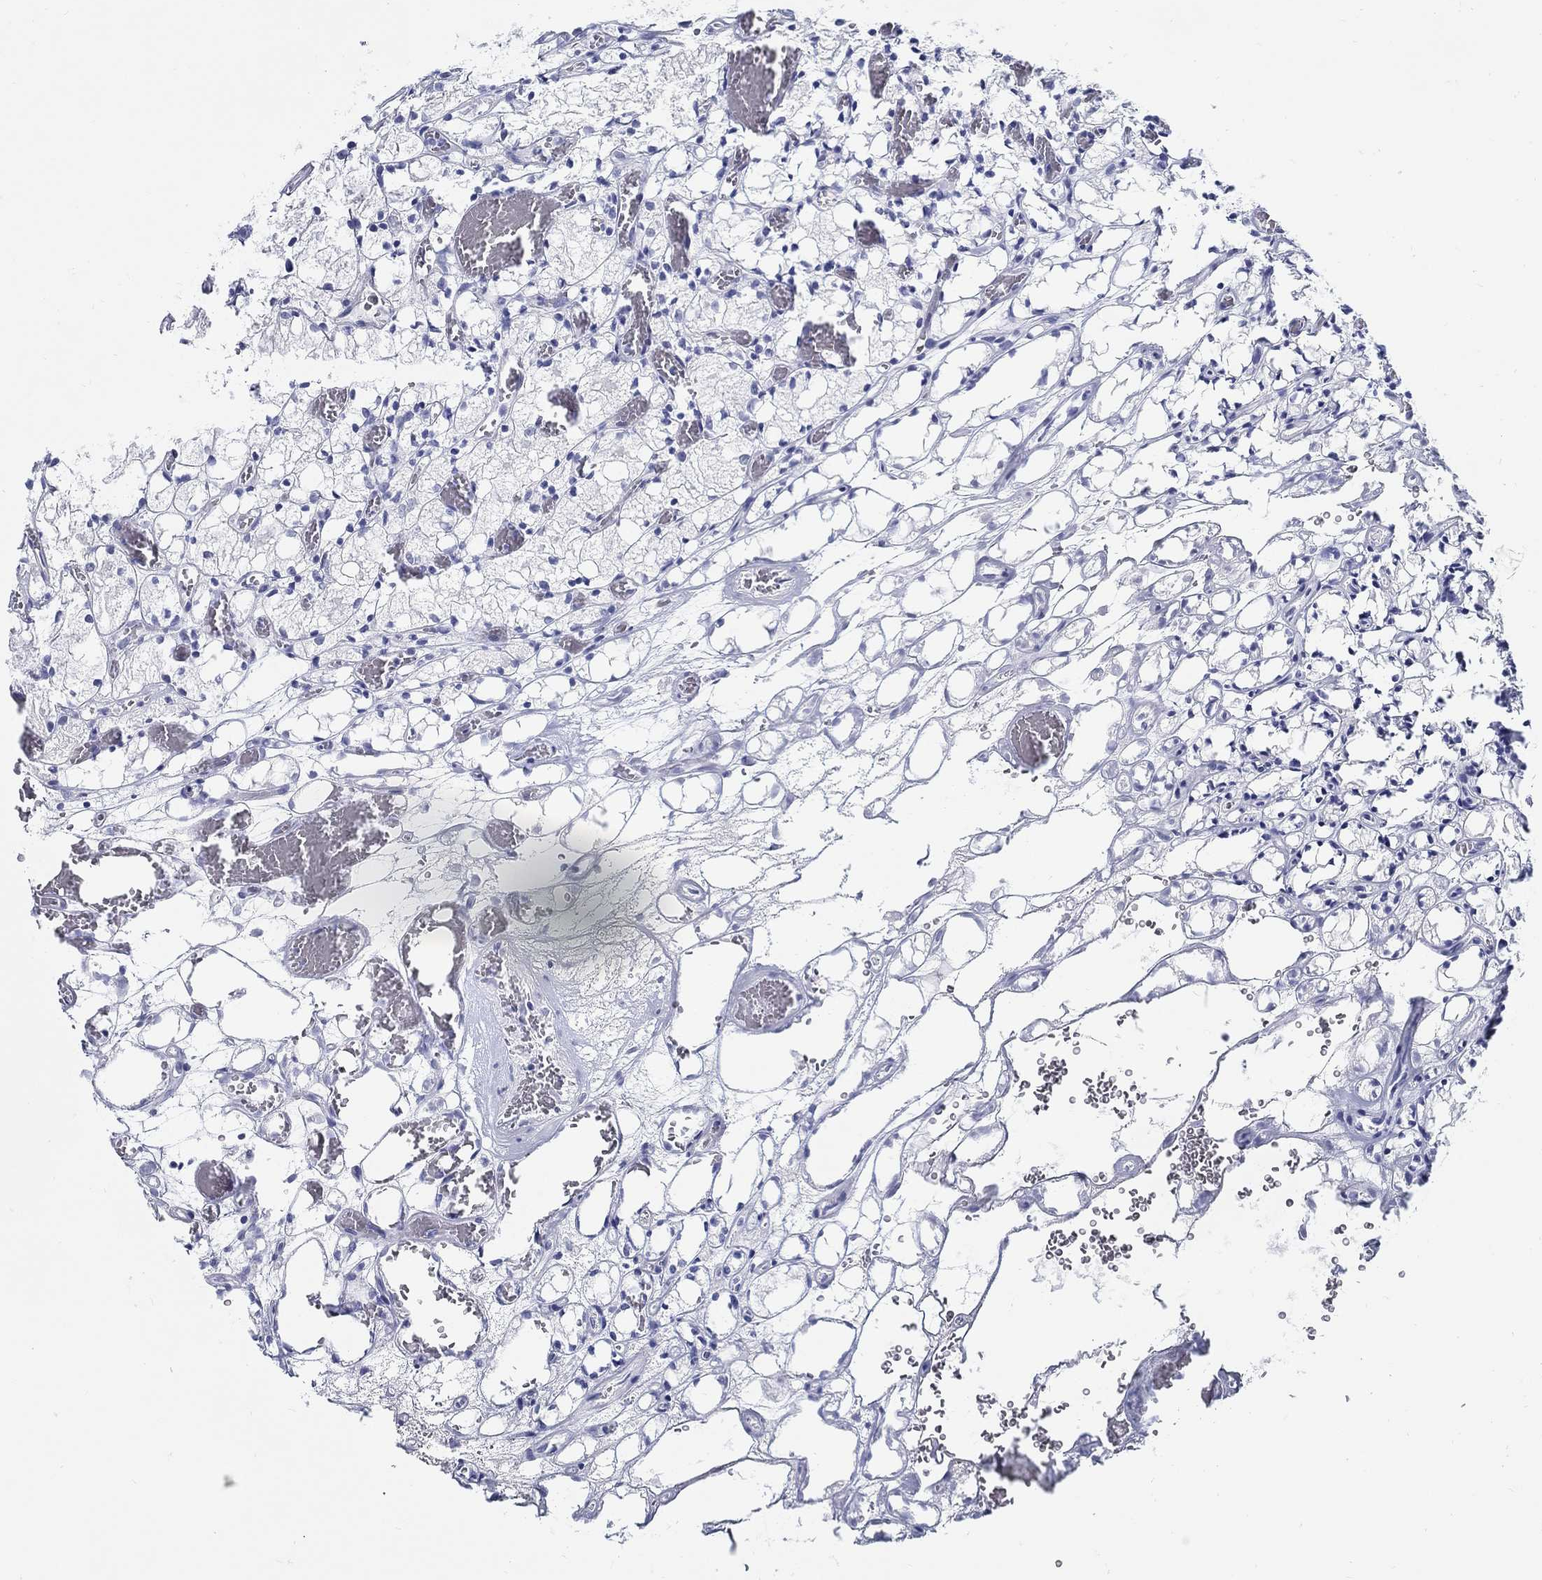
{"staining": {"intensity": "negative", "quantity": "none", "location": "none"}, "tissue": "renal cancer", "cell_type": "Tumor cells", "image_type": "cancer", "snomed": [{"axis": "morphology", "description": "Adenocarcinoma, NOS"}, {"axis": "topography", "description": "Kidney"}], "caption": "Histopathology image shows no significant protein expression in tumor cells of adenocarcinoma (renal). Brightfield microscopy of immunohistochemistry stained with DAB (3,3'-diaminobenzidine) (brown) and hematoxylin (blue), captured at high magnification.", "gene": "CRYGS", "patient": {"sex": "female", "age": 69}}